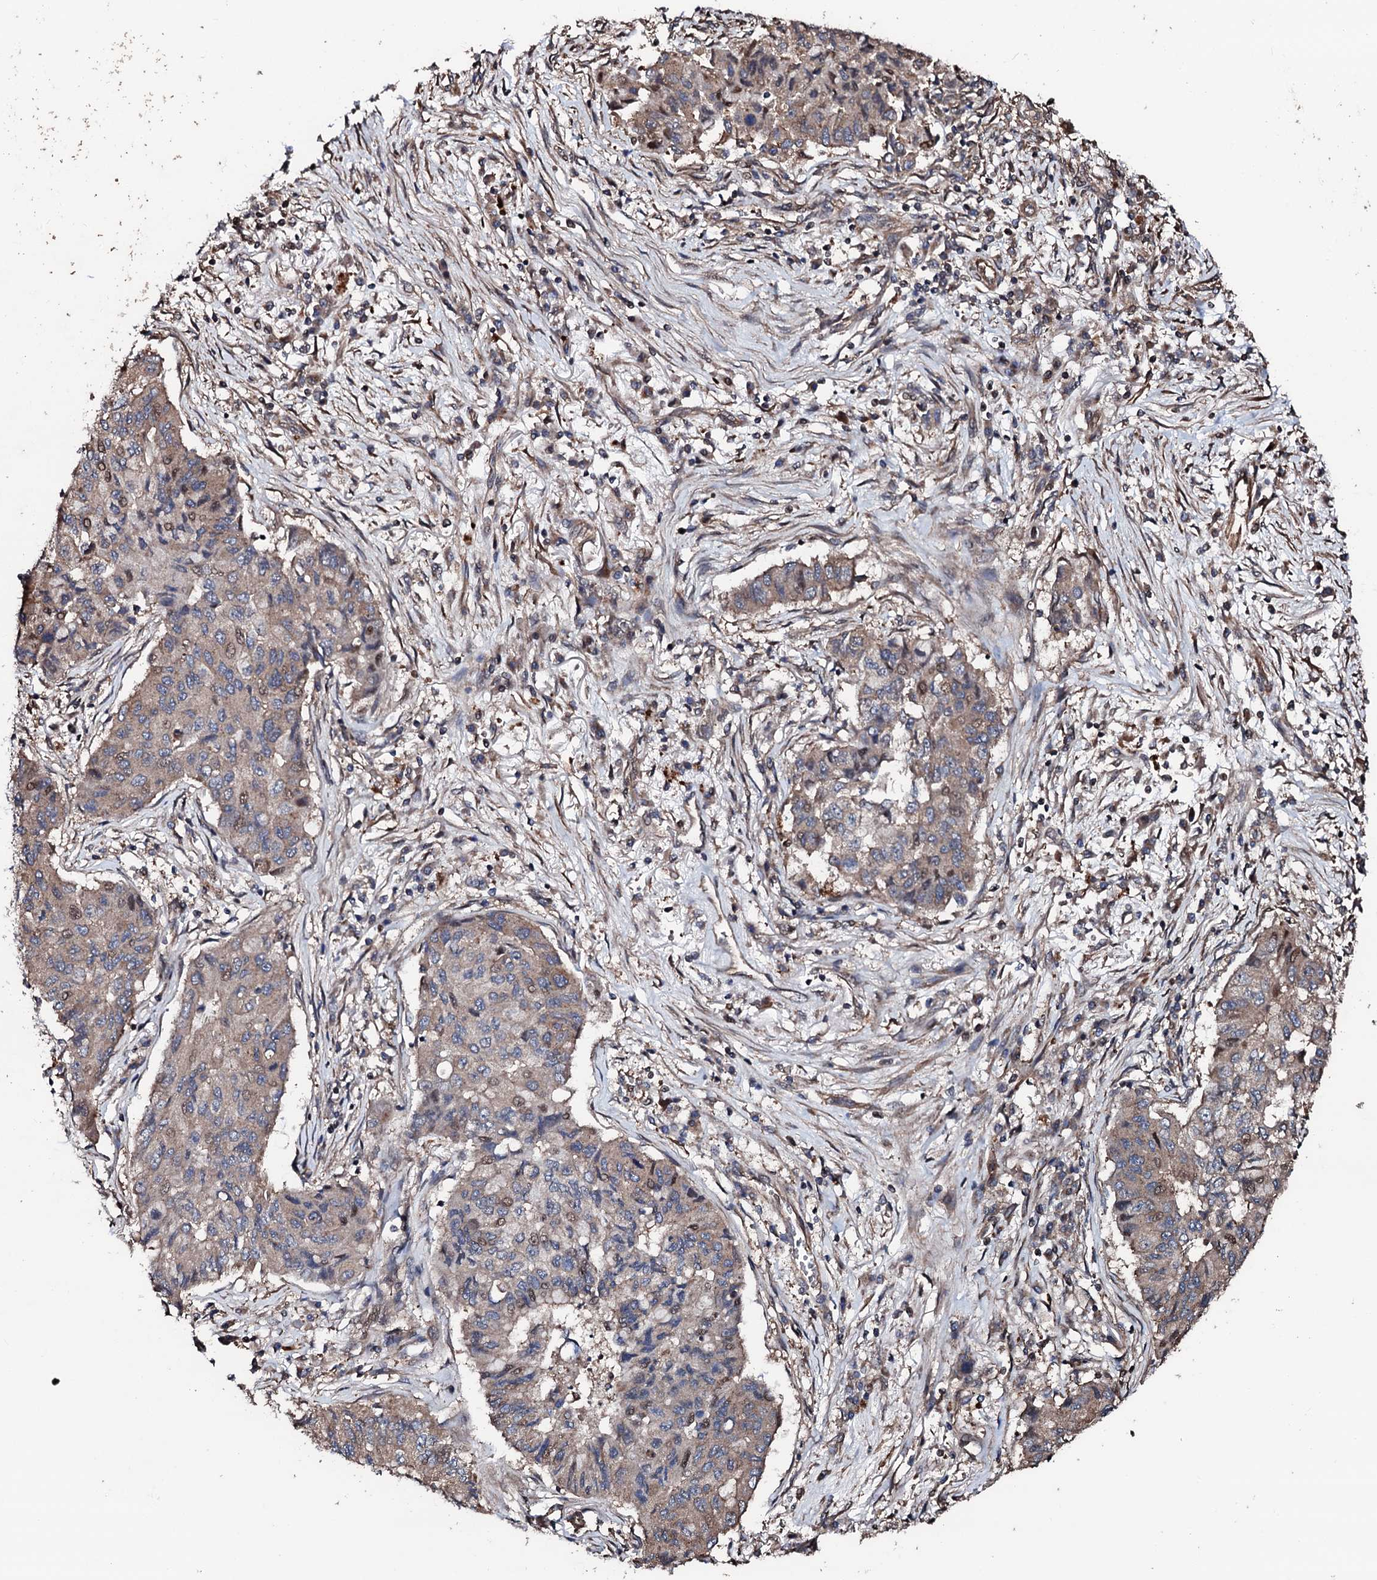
{"staining": {"intensity": "weak", "quantity": "25%-75%", "location": "cytoplasmic/membranous,nuclear"}, "tissue": "lung cancer", "cell_type": "Tumor cells", "image_type": "cancer", "snomed": [{"axis": "morphology", "description": "Squamous cell carcinoma, NOS"}, {"axis": "topography", "description": "Lung"}], "caption": "The image displays a brown stain indicating the presence of a protein in the cytoplasmic/membranous and nuclear of tumor cells in squamous cell carcinoma (lung).", "gene": "CKAP5", "patient": {"sex": "male", "age": 74}}